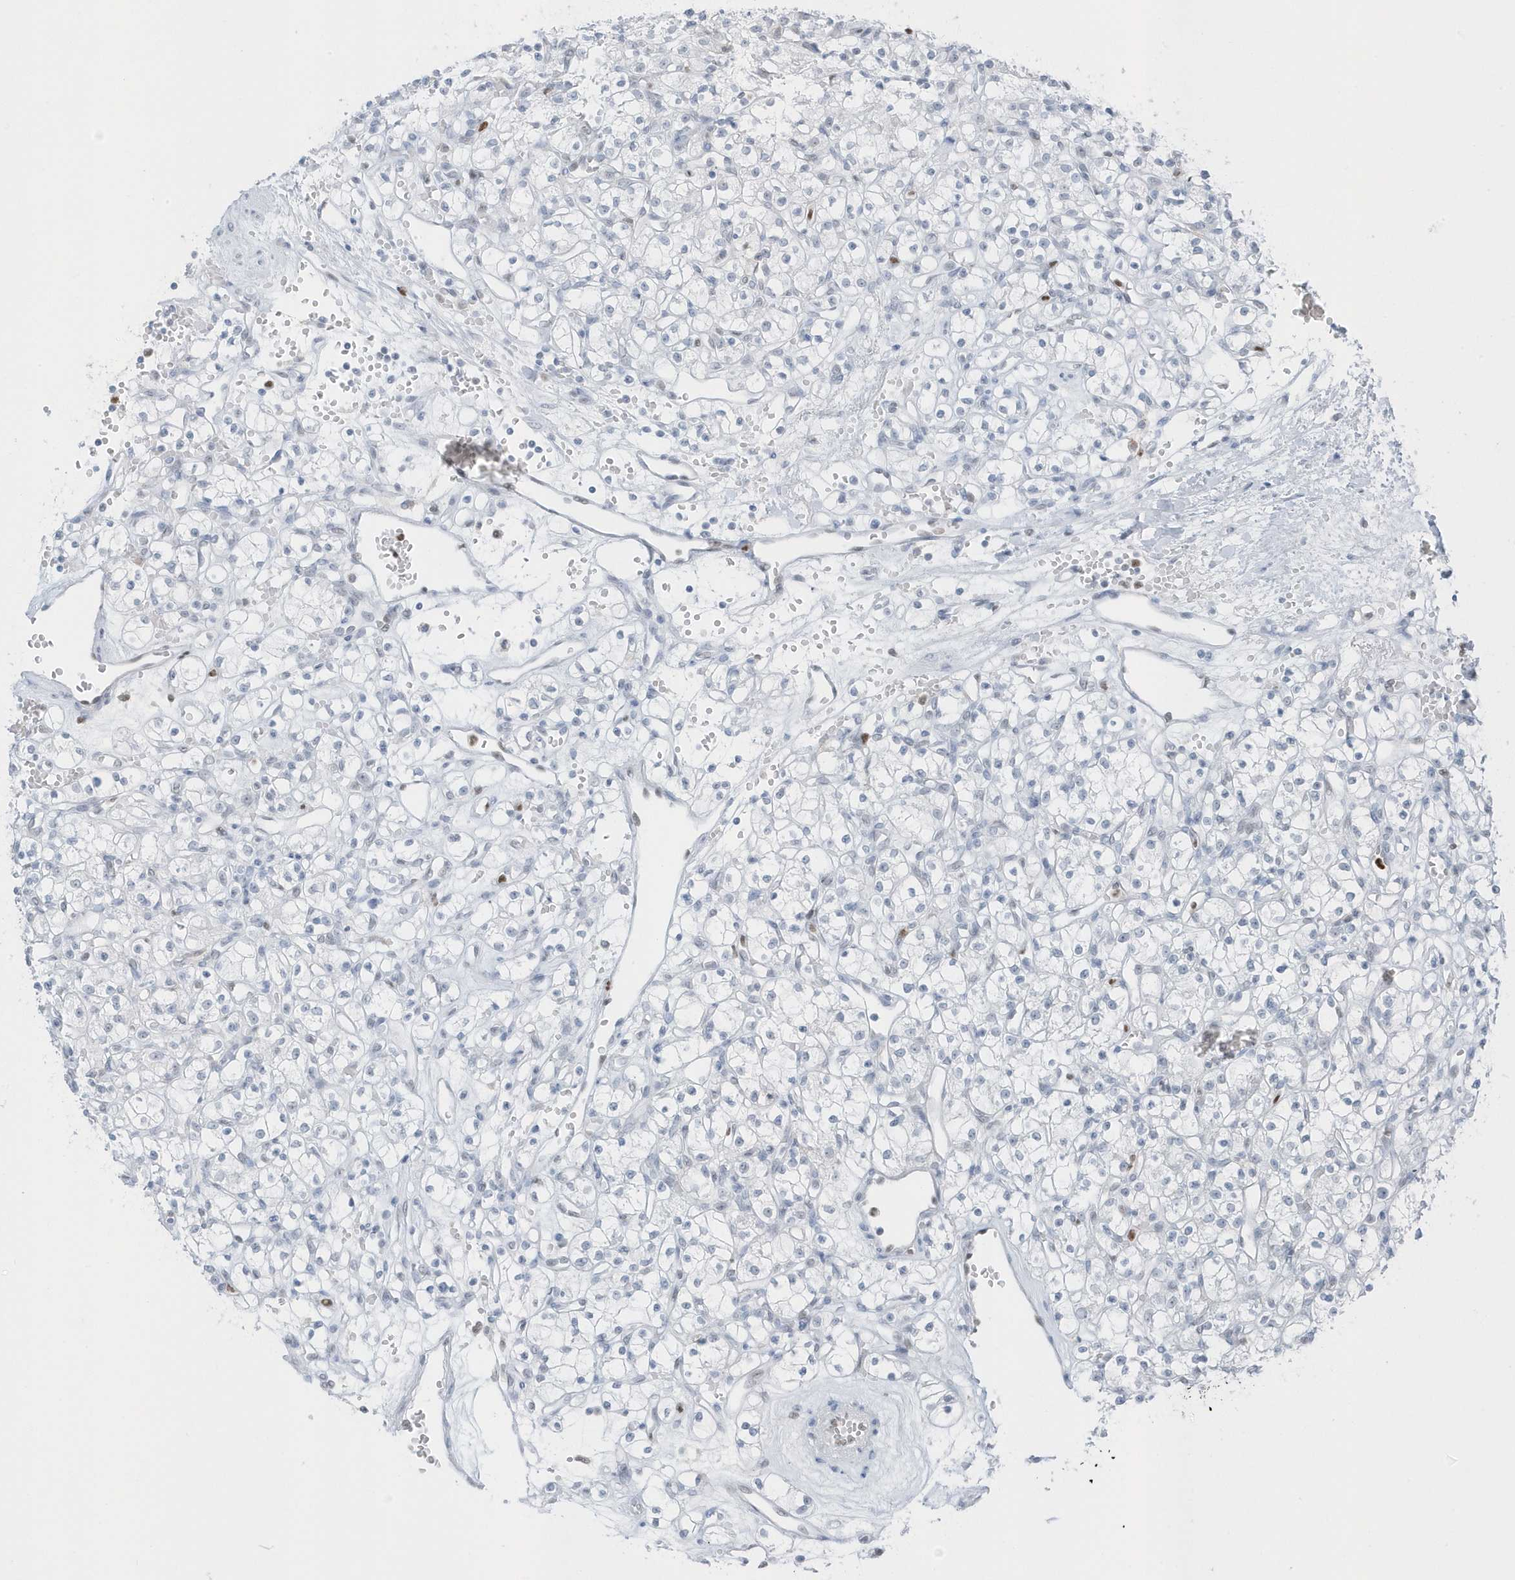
{"staining": {"intensity": "negative", "quantity": "none", "location": "none"}, "tissue": "renal cancer", "cell_type": "Tumor cells", "image_type": "cancer", "snomed": [{"axis": "morphology", "description": "Adenocarcinoma, NOS"}, {"axis": "topography", "description": "Kidney"}], "caption": "The photomicrograph reveals no significant positivity in tumor cells of renal cancer (adenocarcinoma).", "gene": "SMIM34", "patient": {"sex": "female", "age": 59}}